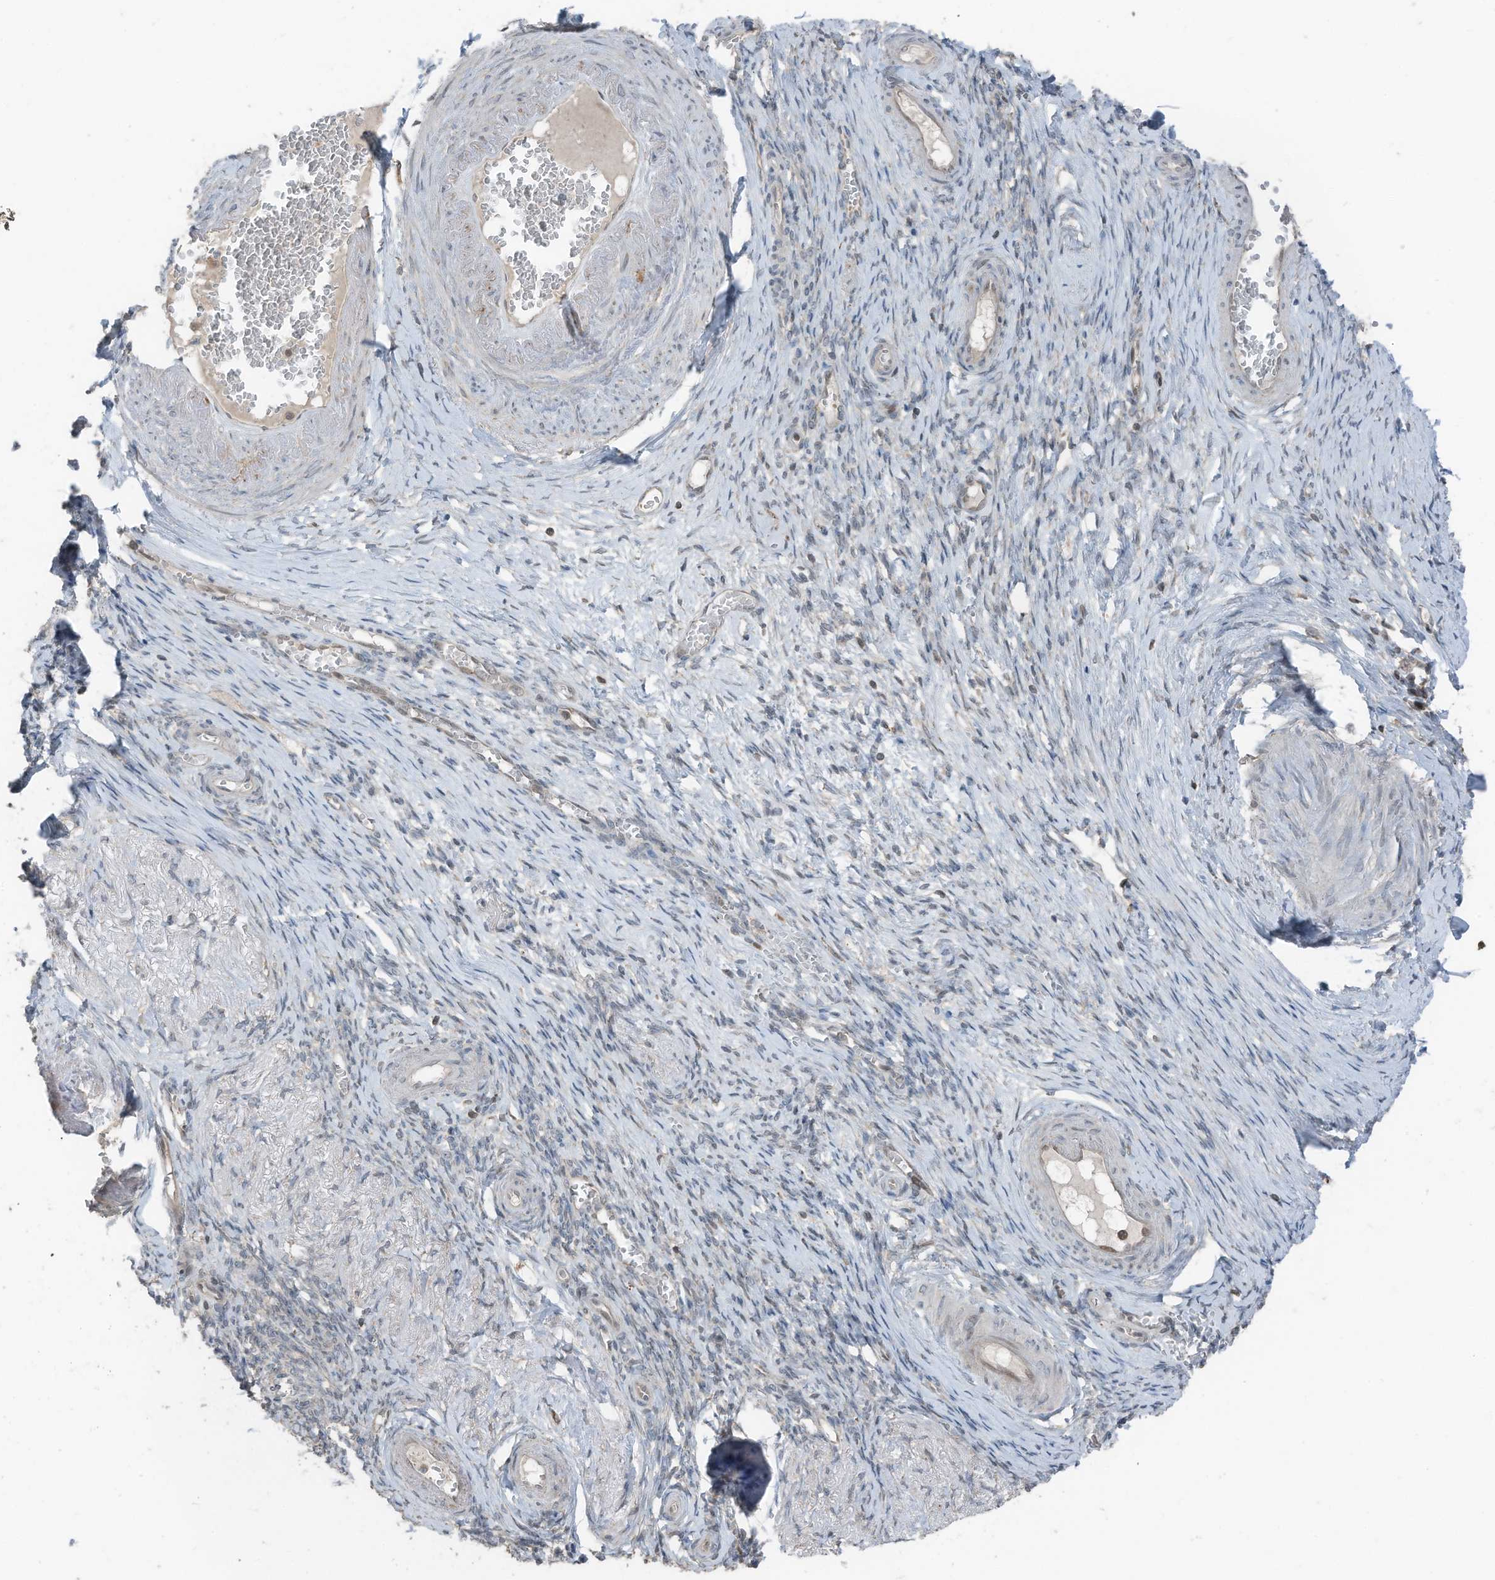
{"staining": {"intensity": "weak", "quantity": ">75%", "location": "cytoplasmic/membranous,nuclear"}, "tissue": "adipose tissue", "cell_type": "Adipocytes", "image_type": "normal", "snomed": [{"axis": "morphology", "description": "Normal tissue, NOS"}, {"axis": "topography", "description": "Vascular tissue"}, {"axis": "topography", "description": "Fallopian tube"}, {"axis": "topography", "description": "Ovary"}], "caption": "Immunohistochemical staining of benign adipose tissue reveals >75% levels of weak cytoplasmic/membranous,nuclear protein positivity in approximately >75% of adipocytes. (Stains: DAB in brown, nuclei in blue, Microscopy: brightfield microscopy at high magnification).", "gene": "TXNDC9", "patient": {"sex": "female", "age": 67}}